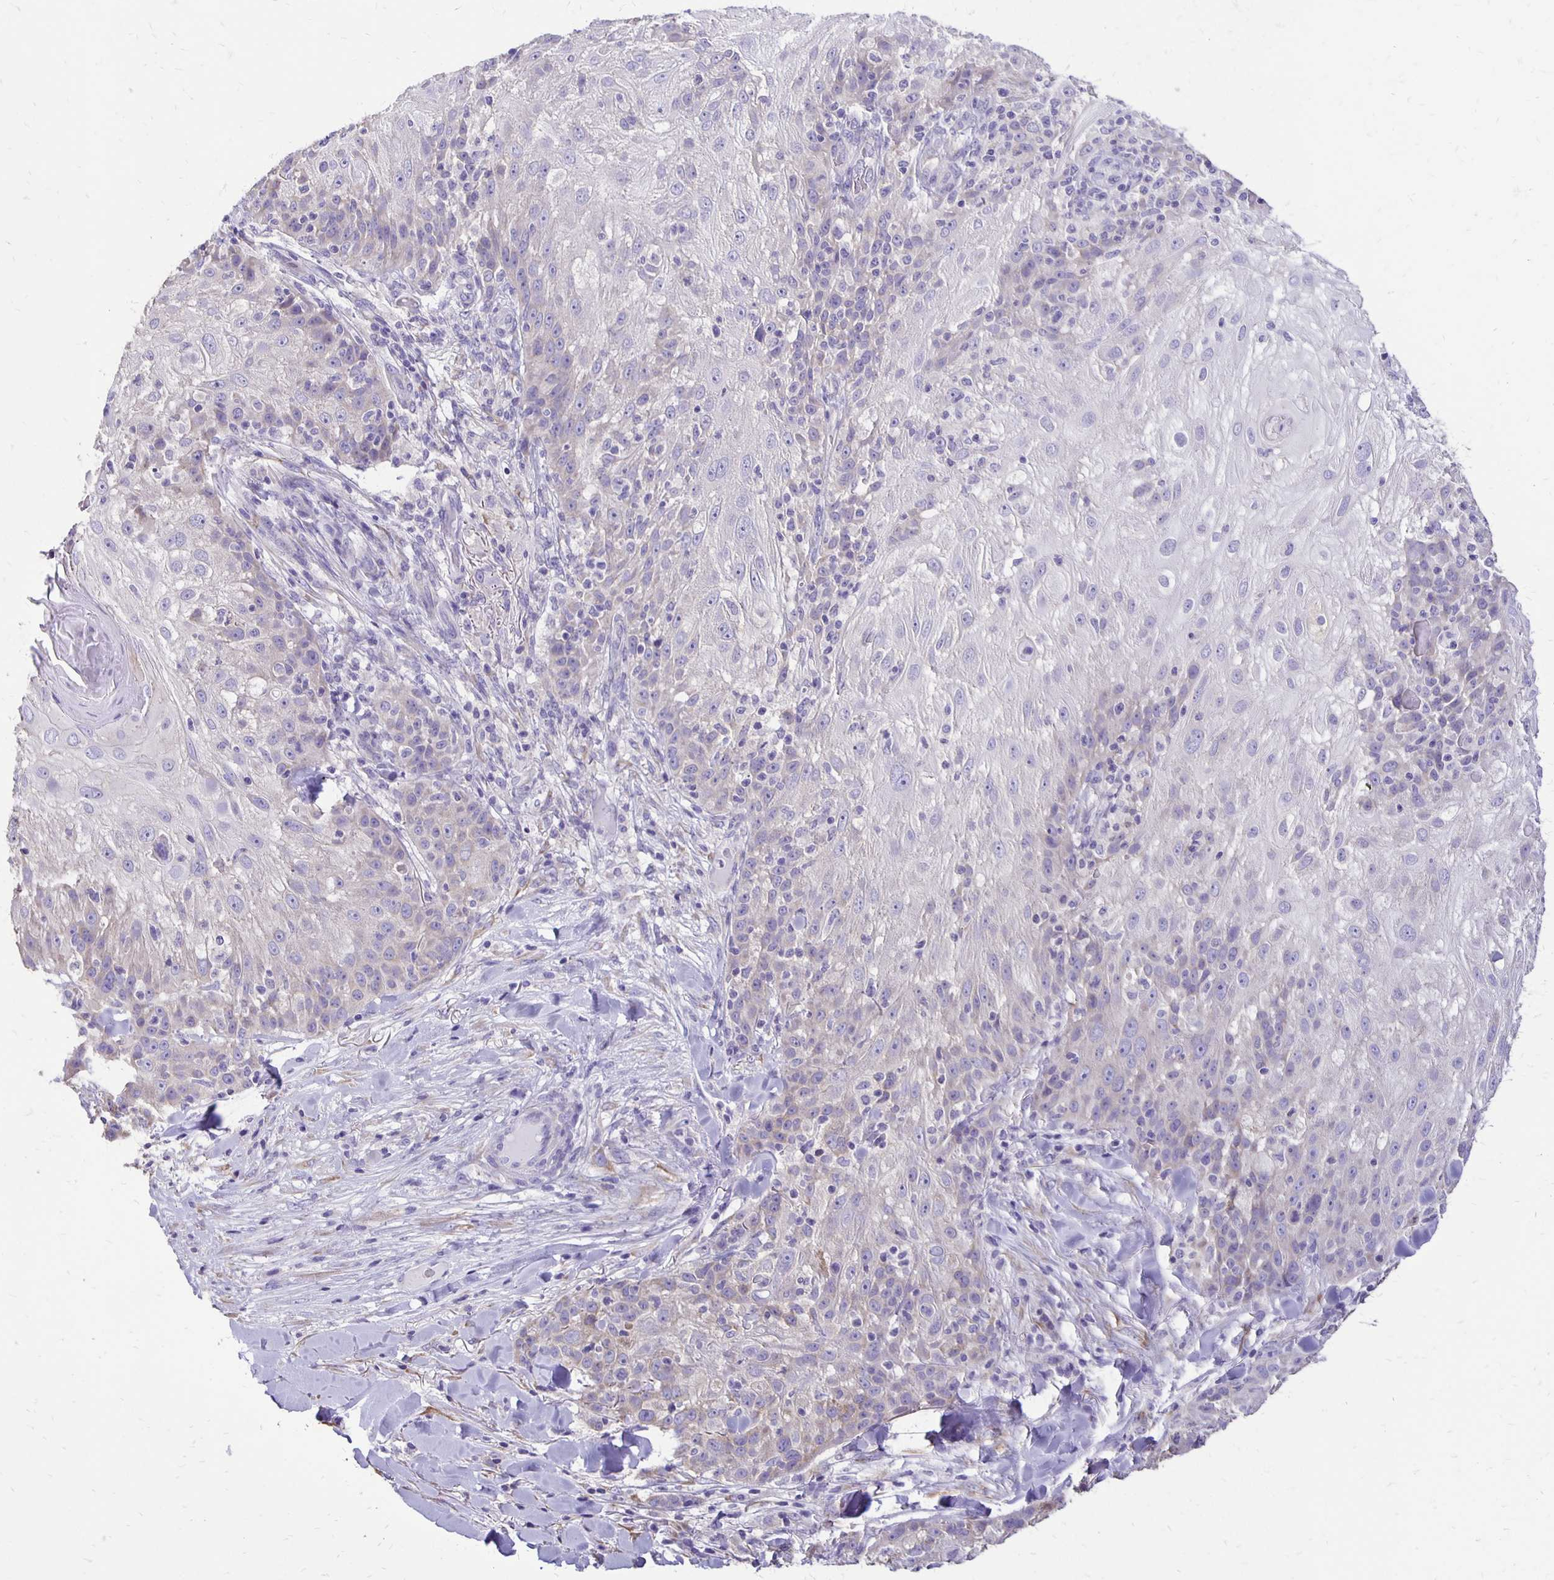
{"staining": {"intensity": "negative", "quantity": "none", "location": "none"}, "tissue": "skin cancer", "cell_type": "Tumor cells", "image_type": "cancer", "snomed": [{"axis": "morphology", "description": "Normal tissue, NOS"}, {"axis": "morphology", "description": "Squamous cell carcinoma, NOS"}, {"axis": "topography", "description": "Skin"}], "caption": "DAB immunohistochemical staining of skin squamous cell carcinoma displays no significant expression in tumor cells. (Stains: DAB (3,3'-diaminobenzidine) immunohistochemistry (IHC) with hematoxylin counter stain, Microscopy: brightfield microscopy at high magnification).", "gene": "ANKRD45", "patient": {"sex": "female", "age": 83}}